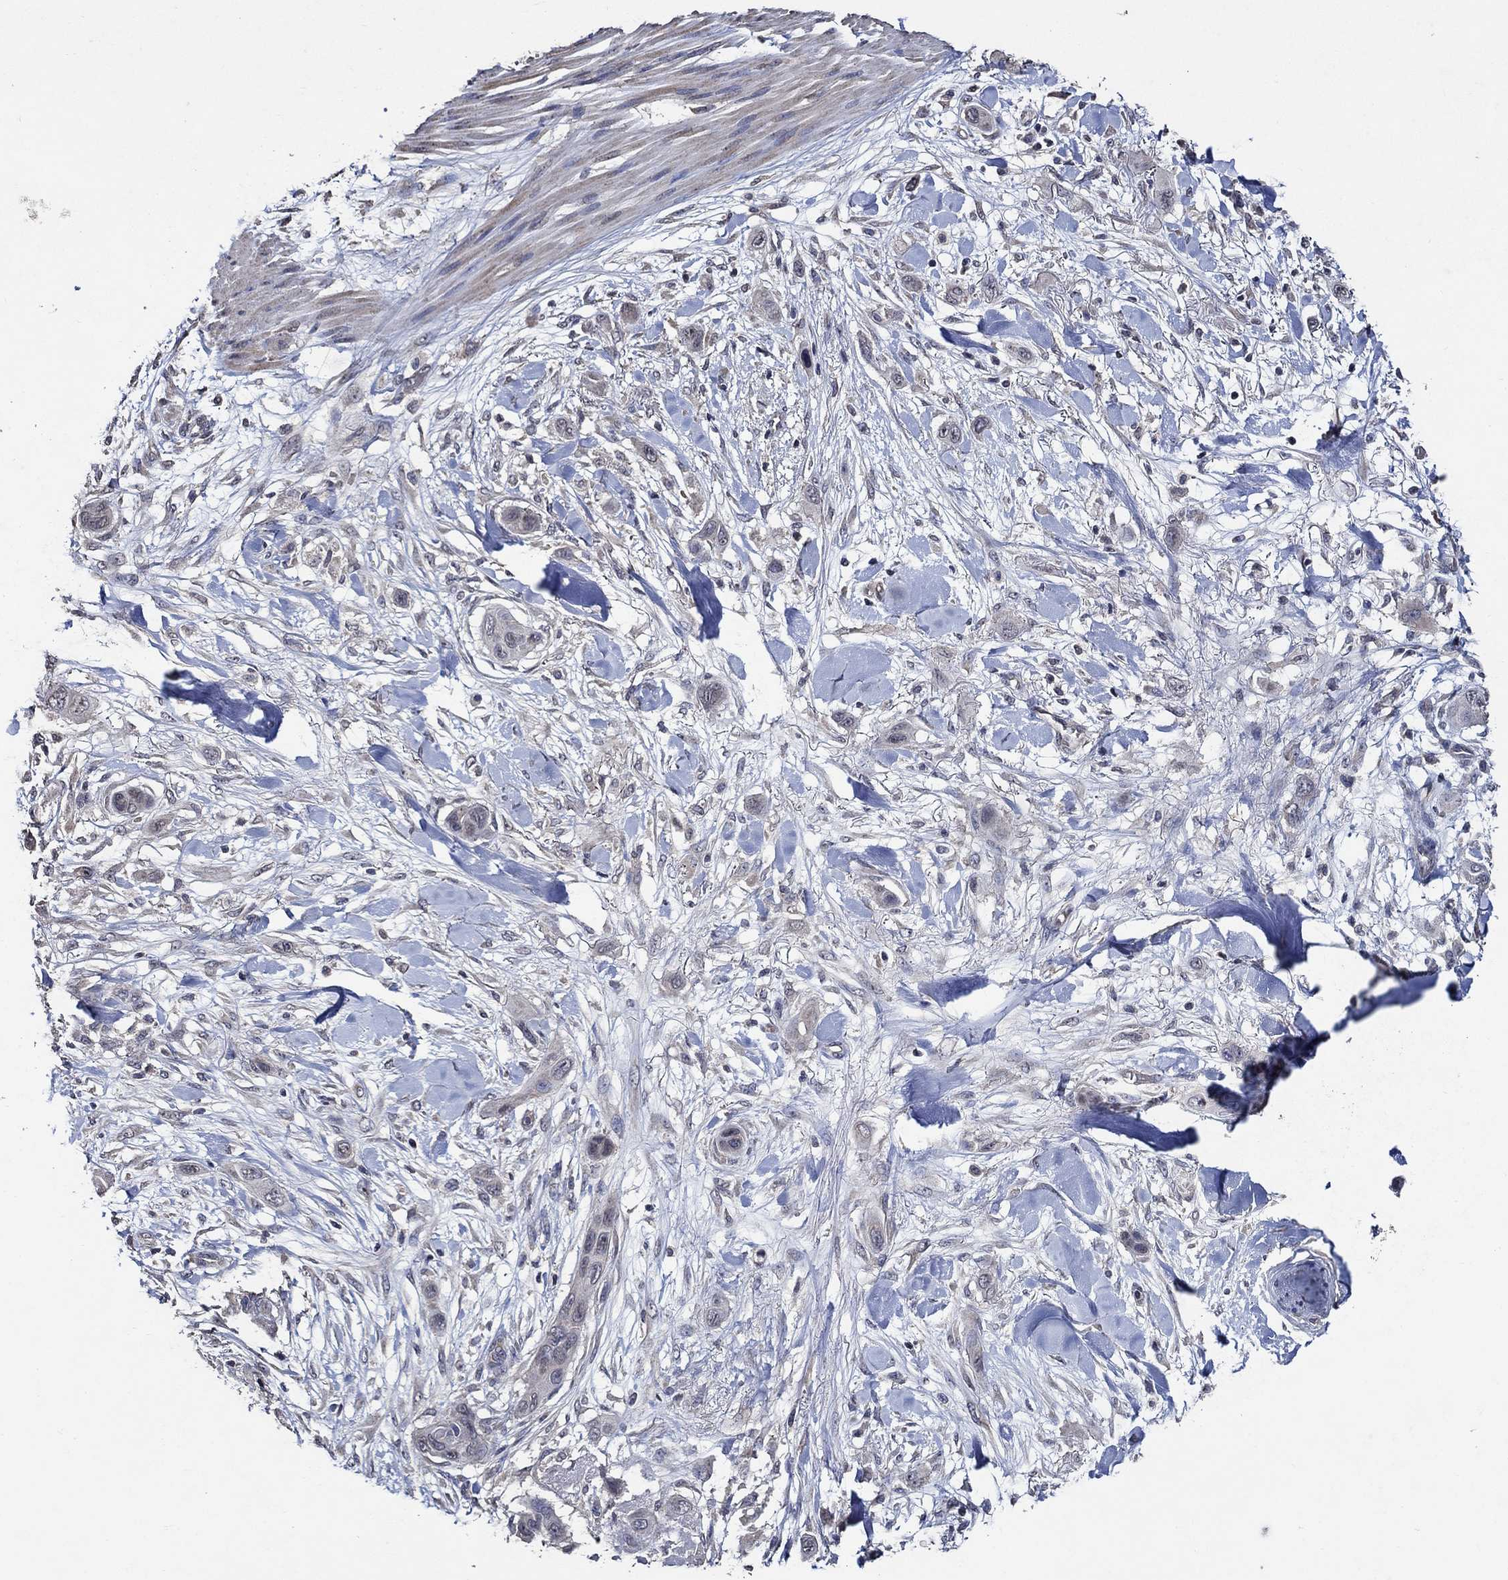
{"staining": {"intensity": "negative", "quantity": "none", "location": "none"}, "tissue": "skin cancer", "cell_type": "Tumor cells", "image_type": "cancer", "snomed": [{"axis": "morphology", "description": "Squamous cell carcinoma, NOS"}, {"axis": "topography", "description": "Skin"}], "caption": "Immunohistochemistry photomicrograph of neoplastic tissue: skin cancer stained with DAB exhibits no significant protein positivity in tumor cells.", "gene": "HAP1", "patient": {"sex": "male", "age": 79}}